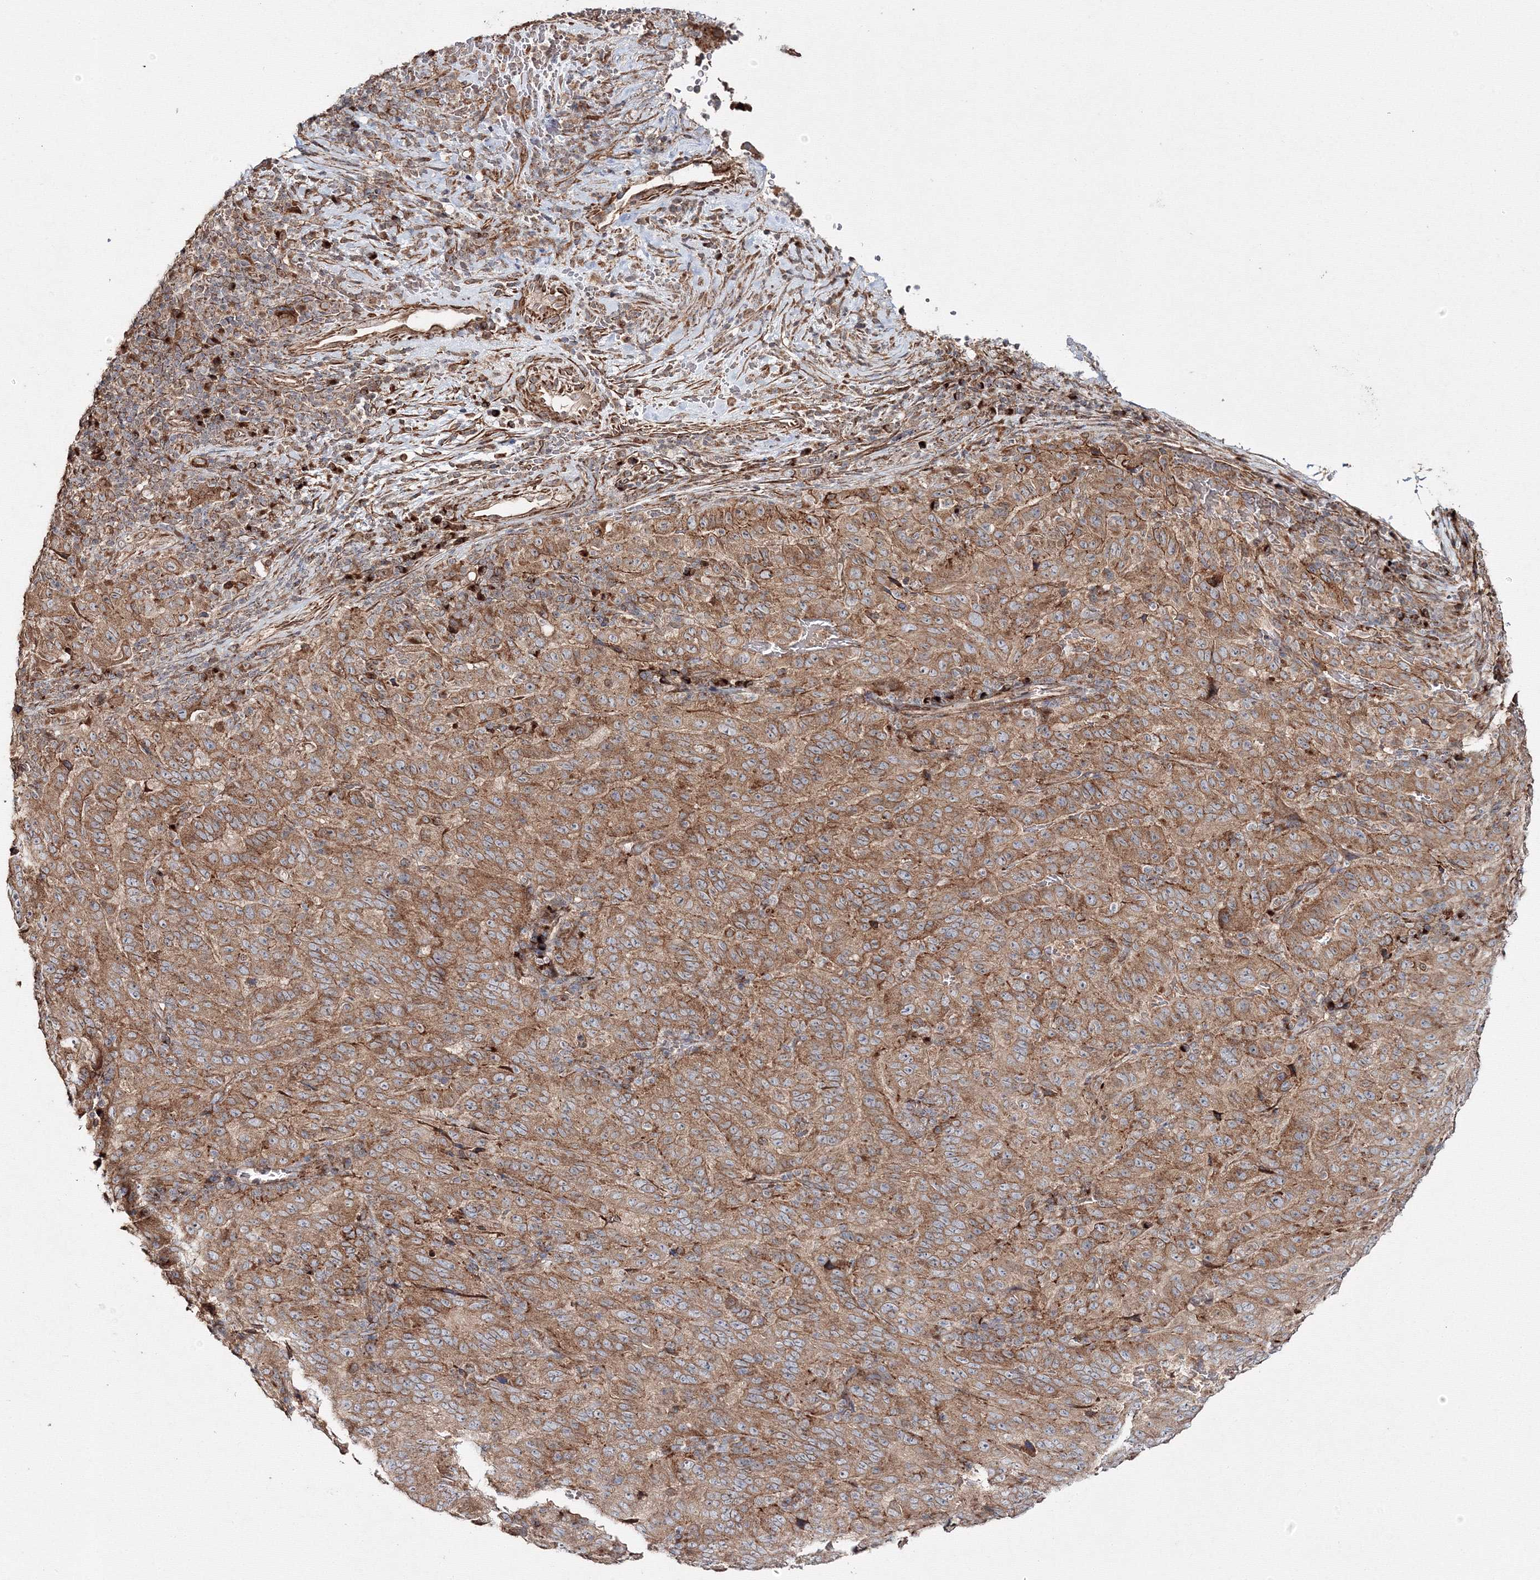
{"staining": {"intensity": "moderate", "quantity": ">75%", "location": "cytoplasmic/membranous"}, "tissue": "pancreatic cancer", "cell_type": "Tumor cells", "image_type": "cancer", "snomed": [{"axis": "morphology", "description": "Adenocarcinoma, NOS"}, {"axis": "topography", "description": "Pancreas"}], "caption": "Pancreatic cancer stained for a protein (brown) demonstrates moderate cytoplasmic/membranous positive staining in approximately >75% of tumor cells.", "gene": "DDO", "patient": {"sex": "male", "age": 63}}